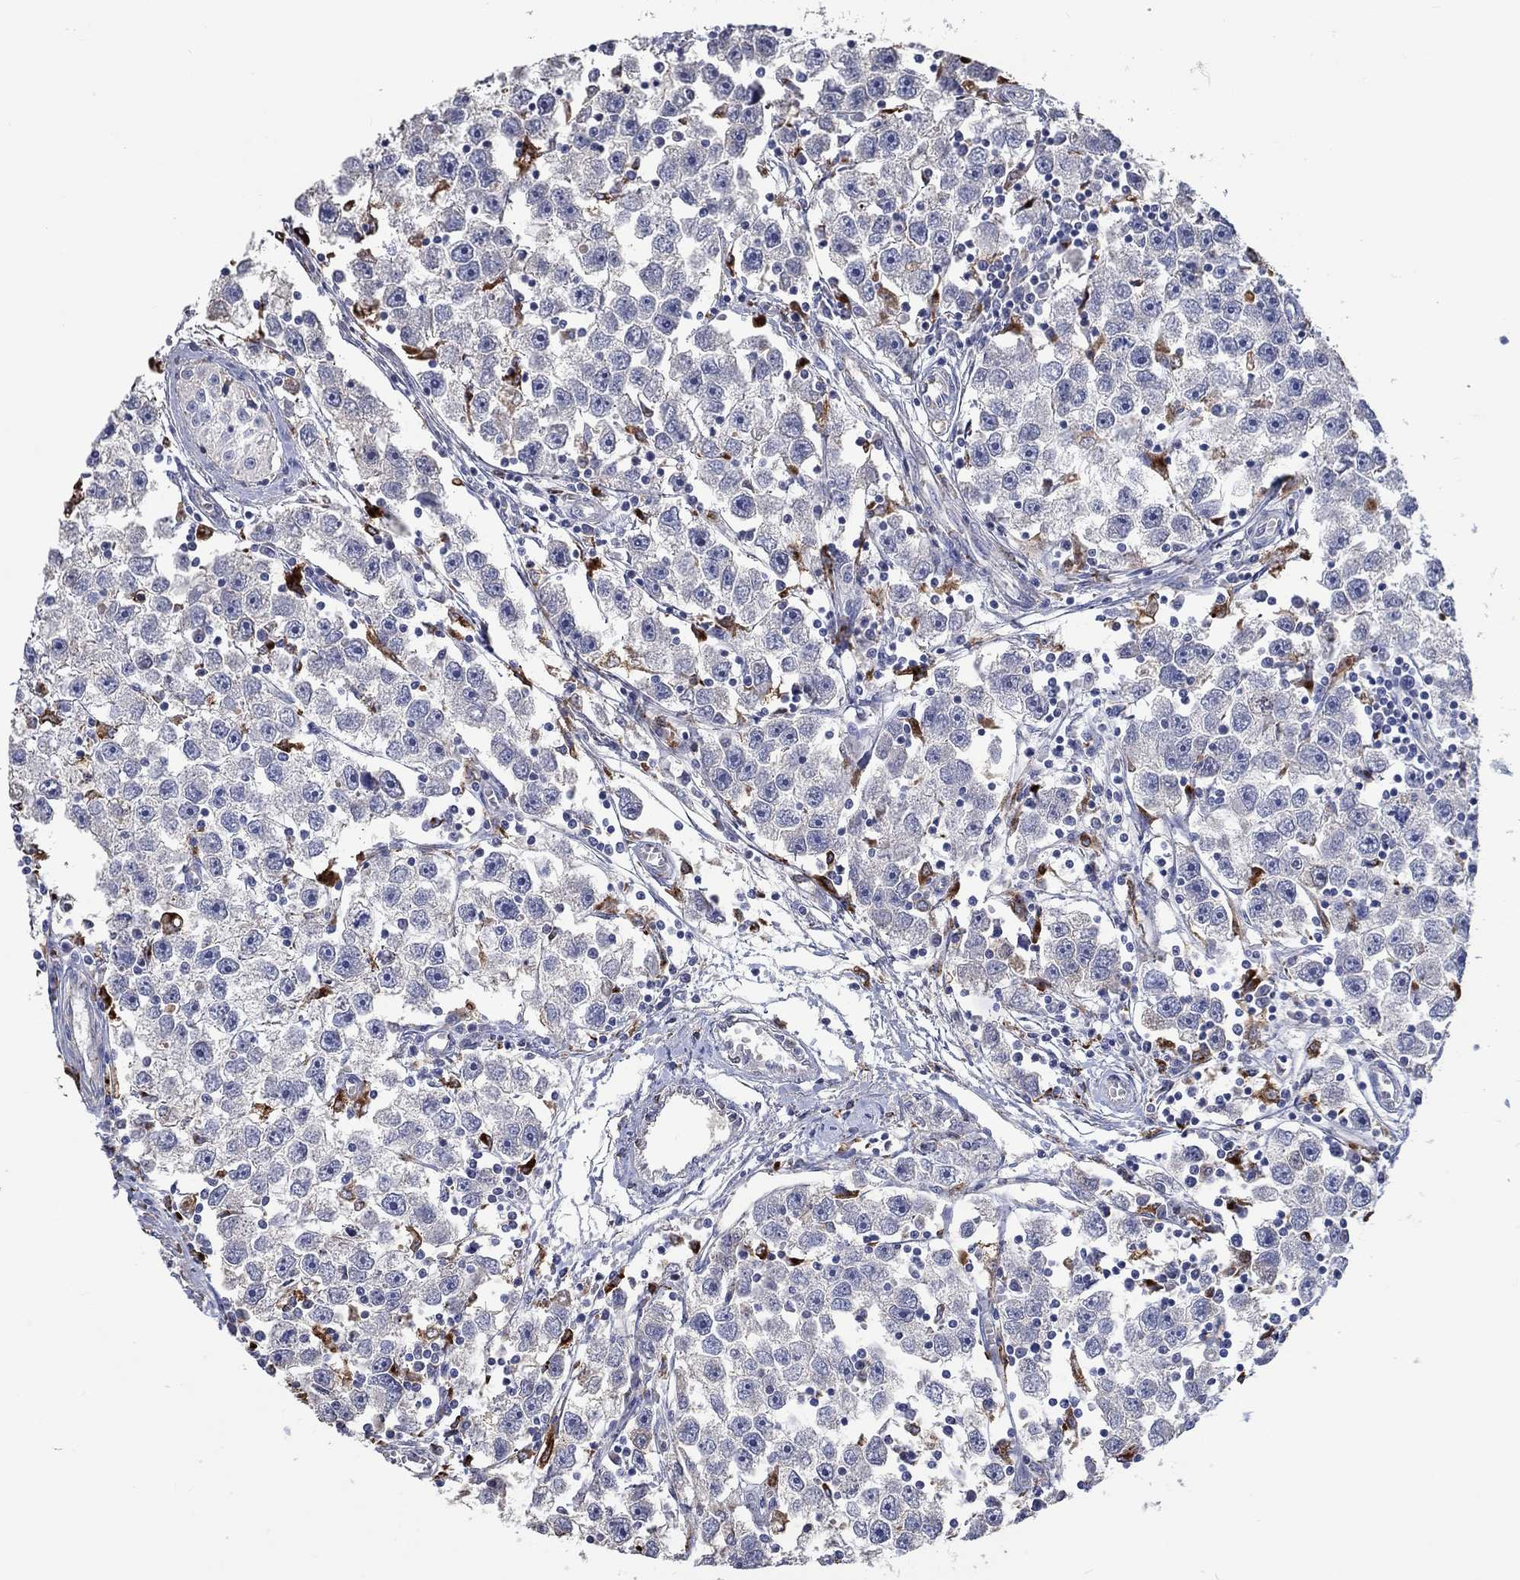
{"staining": {"intensity": "negative", "quantity": "none", "location": "none"}, "tissue": "testis cancer", "cell_type": "Tumor cells", "image_type": "cancer", "snomed": [{"axis": "morphology", "description": "Seminoma, NOS"}, {"axis": "topography", "description": "Testis"}], "caption": "This is an IHC micrograph of testis cancer. There is no positivity in tumor cells.", "gene": "CTSB", "patient": {"sex": "male", "age": 30}}